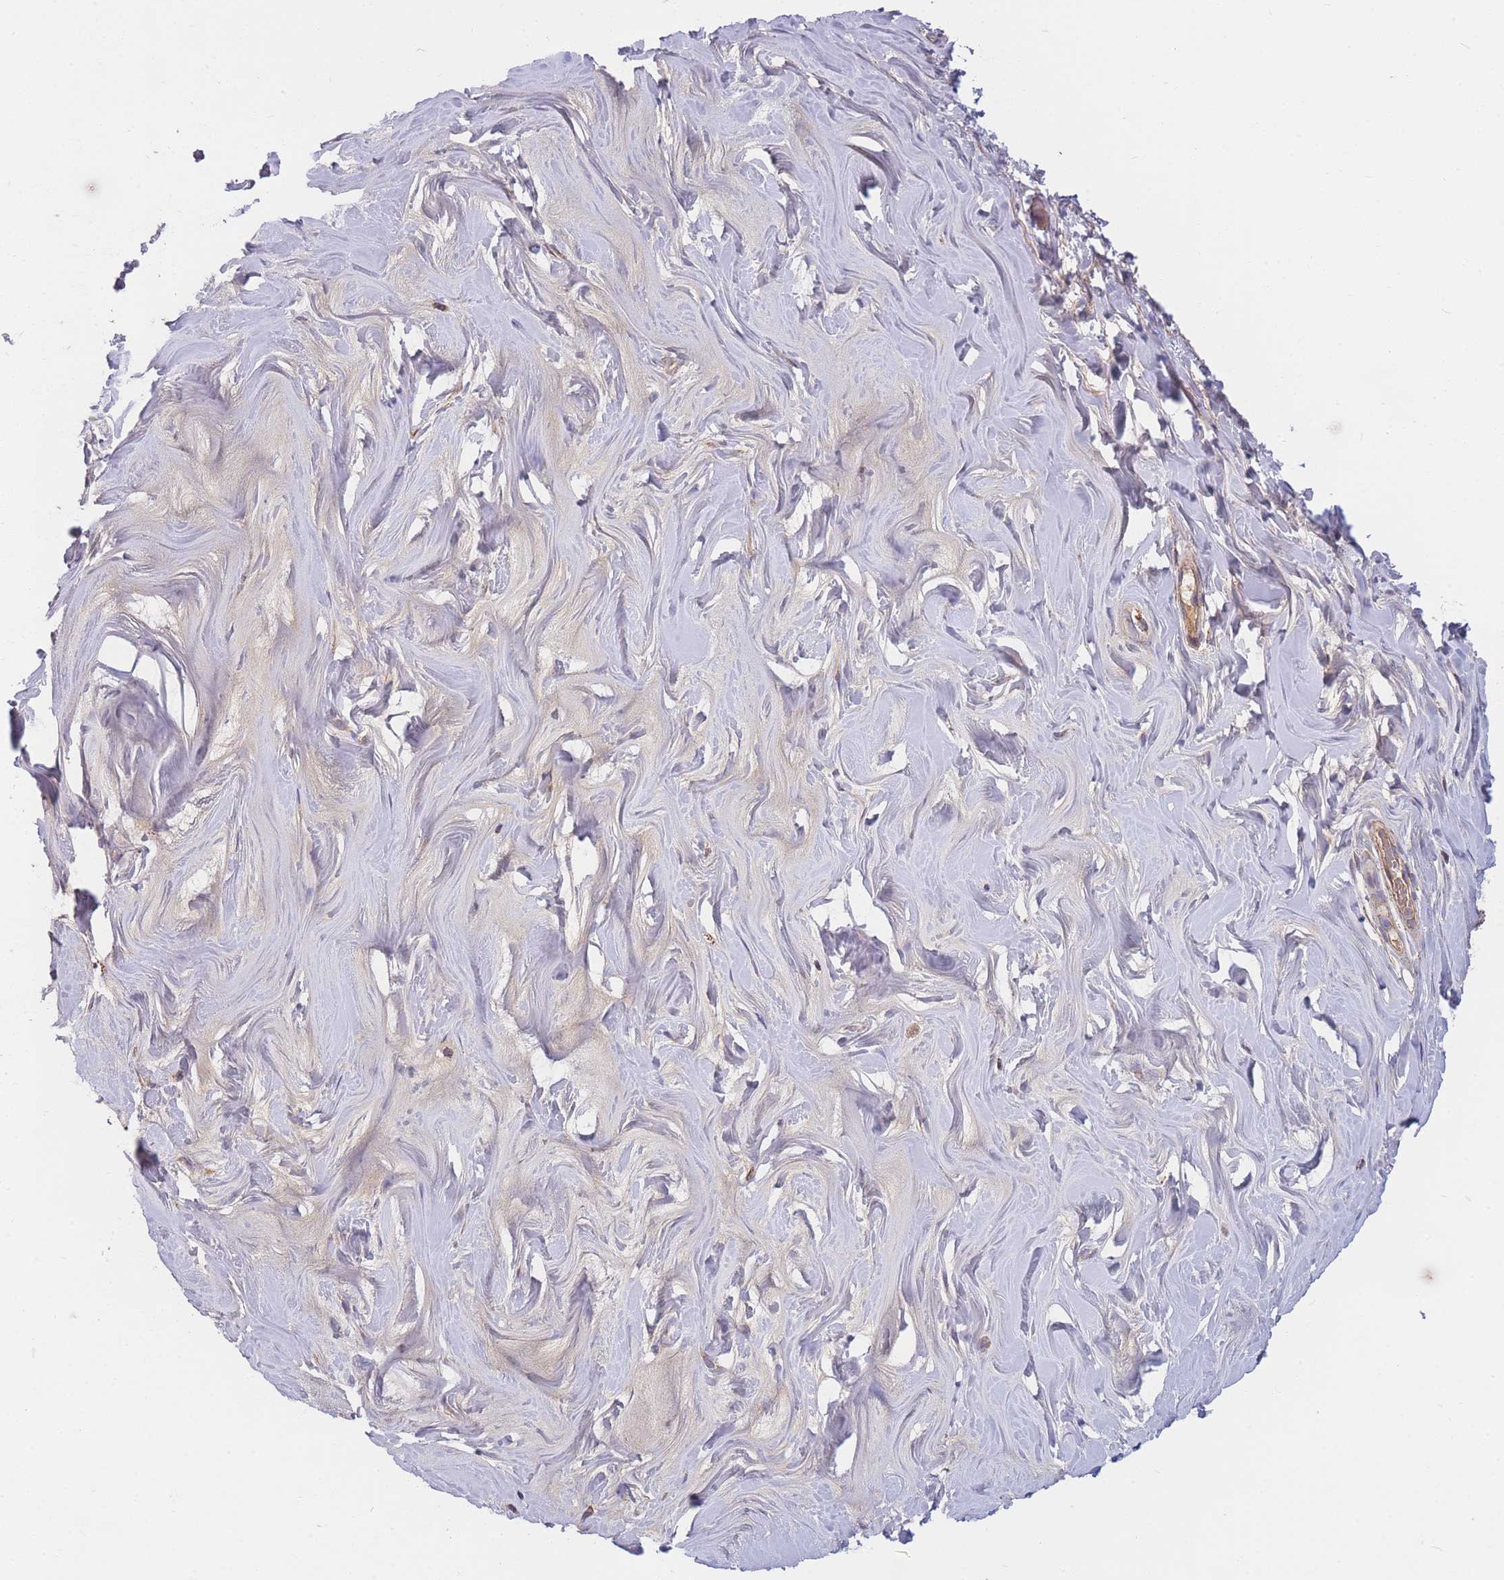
{"staining": {"intensity": "moderate", "quantity": "<25%", "location": "cytoplasmic/membranous"}, "tissue": "adipose tissue", "cell_type": "Adipocytes", "image_type": "normal", "snomed": [{"axis": "morphology", "description": "Normal tissue, NOS"}, {"axis": "topography", "description": "Breast"}], "caption": "Adipocytes show low levels of moderate cytoplasmic/membranous expression in about <25% of cells in normal human adipose tissue.", "gene": "PTPMT1", "patient": {"sex": "female", "age": 26}}